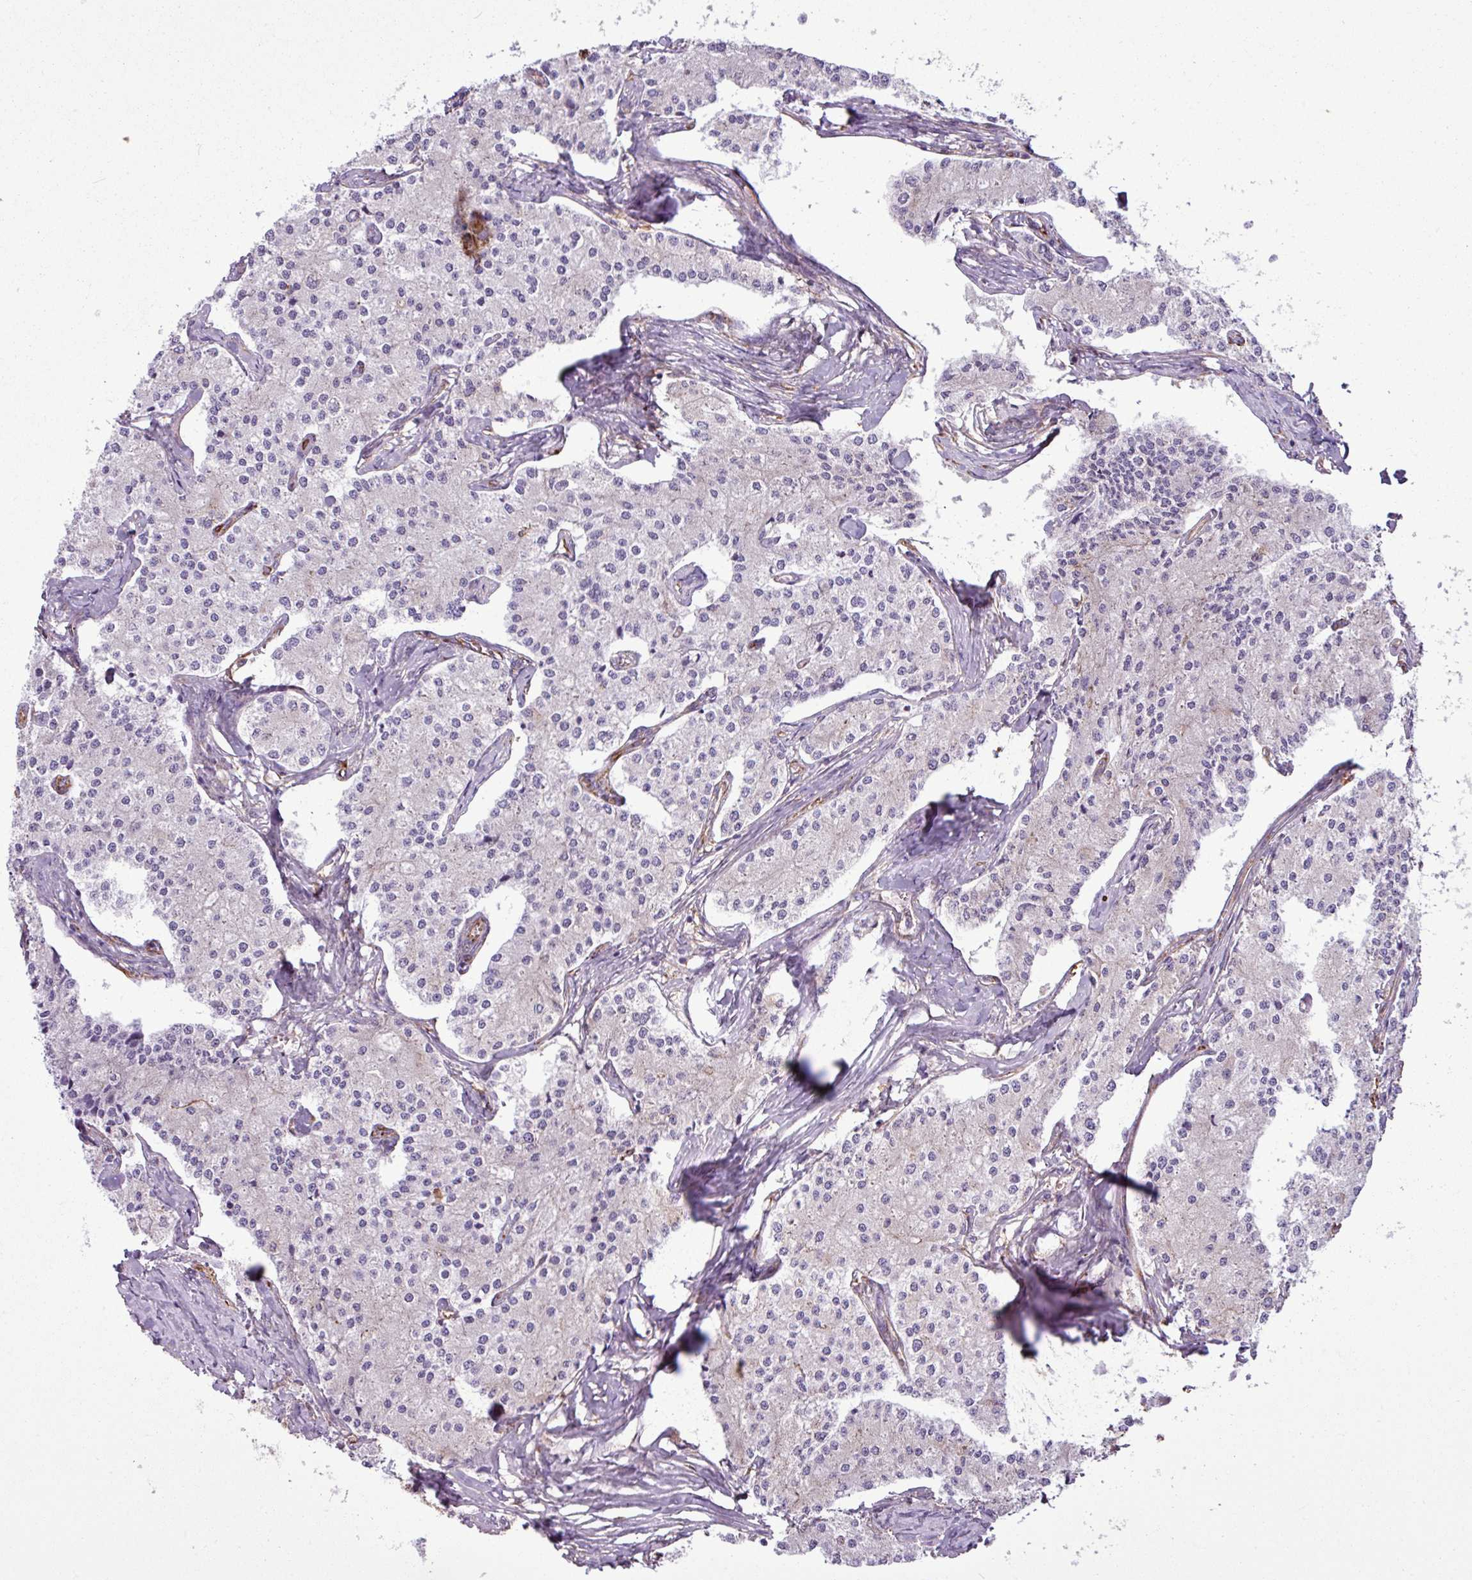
{"staining": {"intensity": "negative", "quantity": "none", "location": "none"}, "tissue": "carcinoid", "cell_type": "Tumor cells", "image_type": "cancer", "snomed": [{"axis": "morphology", "description": "Carcinoid, malignant, NOS"}, {"axis": "topography", "description": "Colon"}], "caption": "Carcinoid was stained to show a protein in brown. There is no significant positivity in tumor cells.", "gene": "PACSIN2", "patient": {"sex": "female", "age": 52}}